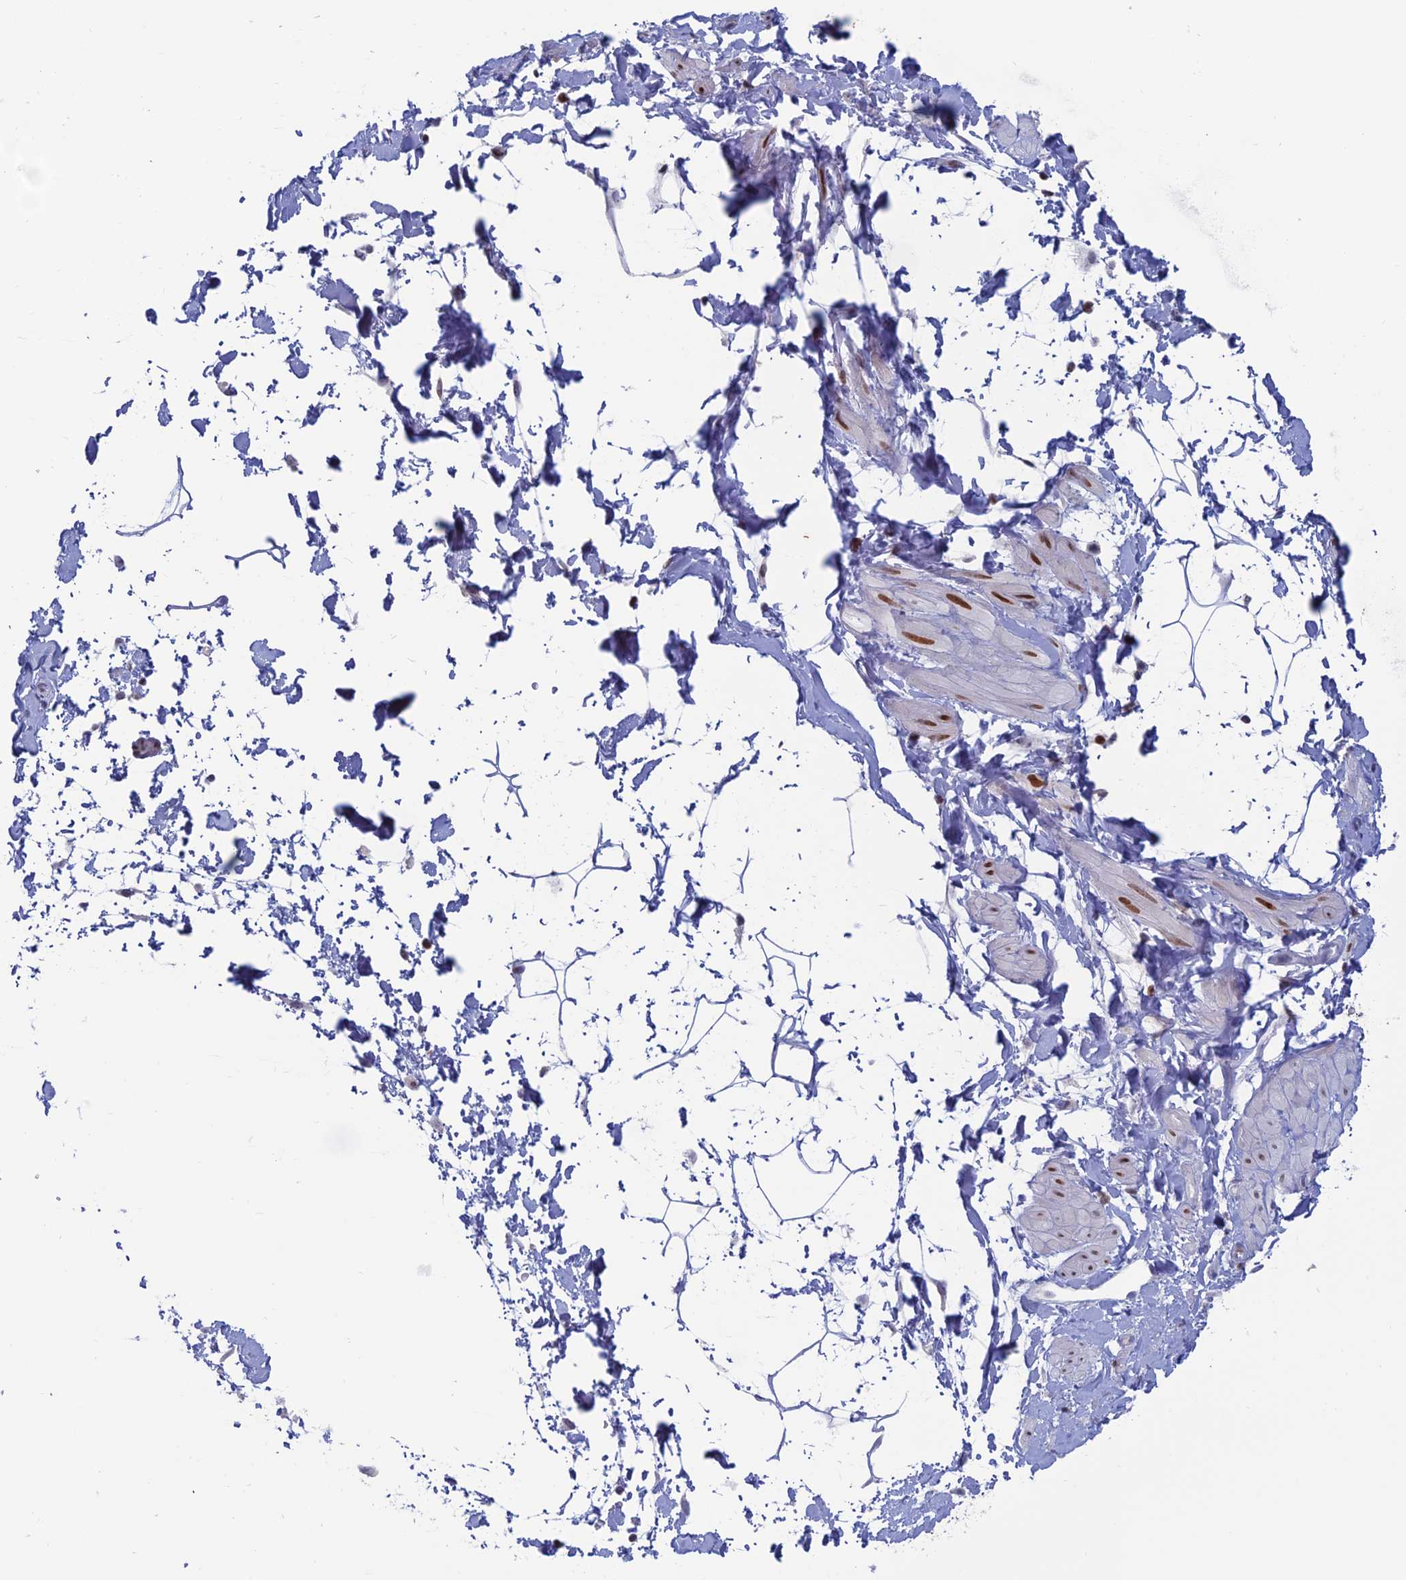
{"staining": {"intensity": "negative", "quantity": "none", "location": "none"}, "tissue": "adipose tissue", "cell_type": "Adipocytes", "image_type": "normal", "snomed": [{"axis": "morphology", "description": "Normal tissue, NOS"}, {"axis": "topography", "description": "Soft tissue"}, {"axis": "topography", "description": "Adipose tissue"}, {"axis": "topography", "description": "Vascular tissue"}, {"axis": "topography", "description": "Peripheral nerve tissue"}], "caption": "Photomicrograph shows no significant protein staining in adipocytes of normal adipose tissue. The staining is performed using DAB (3,3'-diaminobenzidine) brown chromogen with nuclei counter-stained in using hematoxylin.", "gene": "CERS6", "patient": {"sex": "male", "age": 74}}